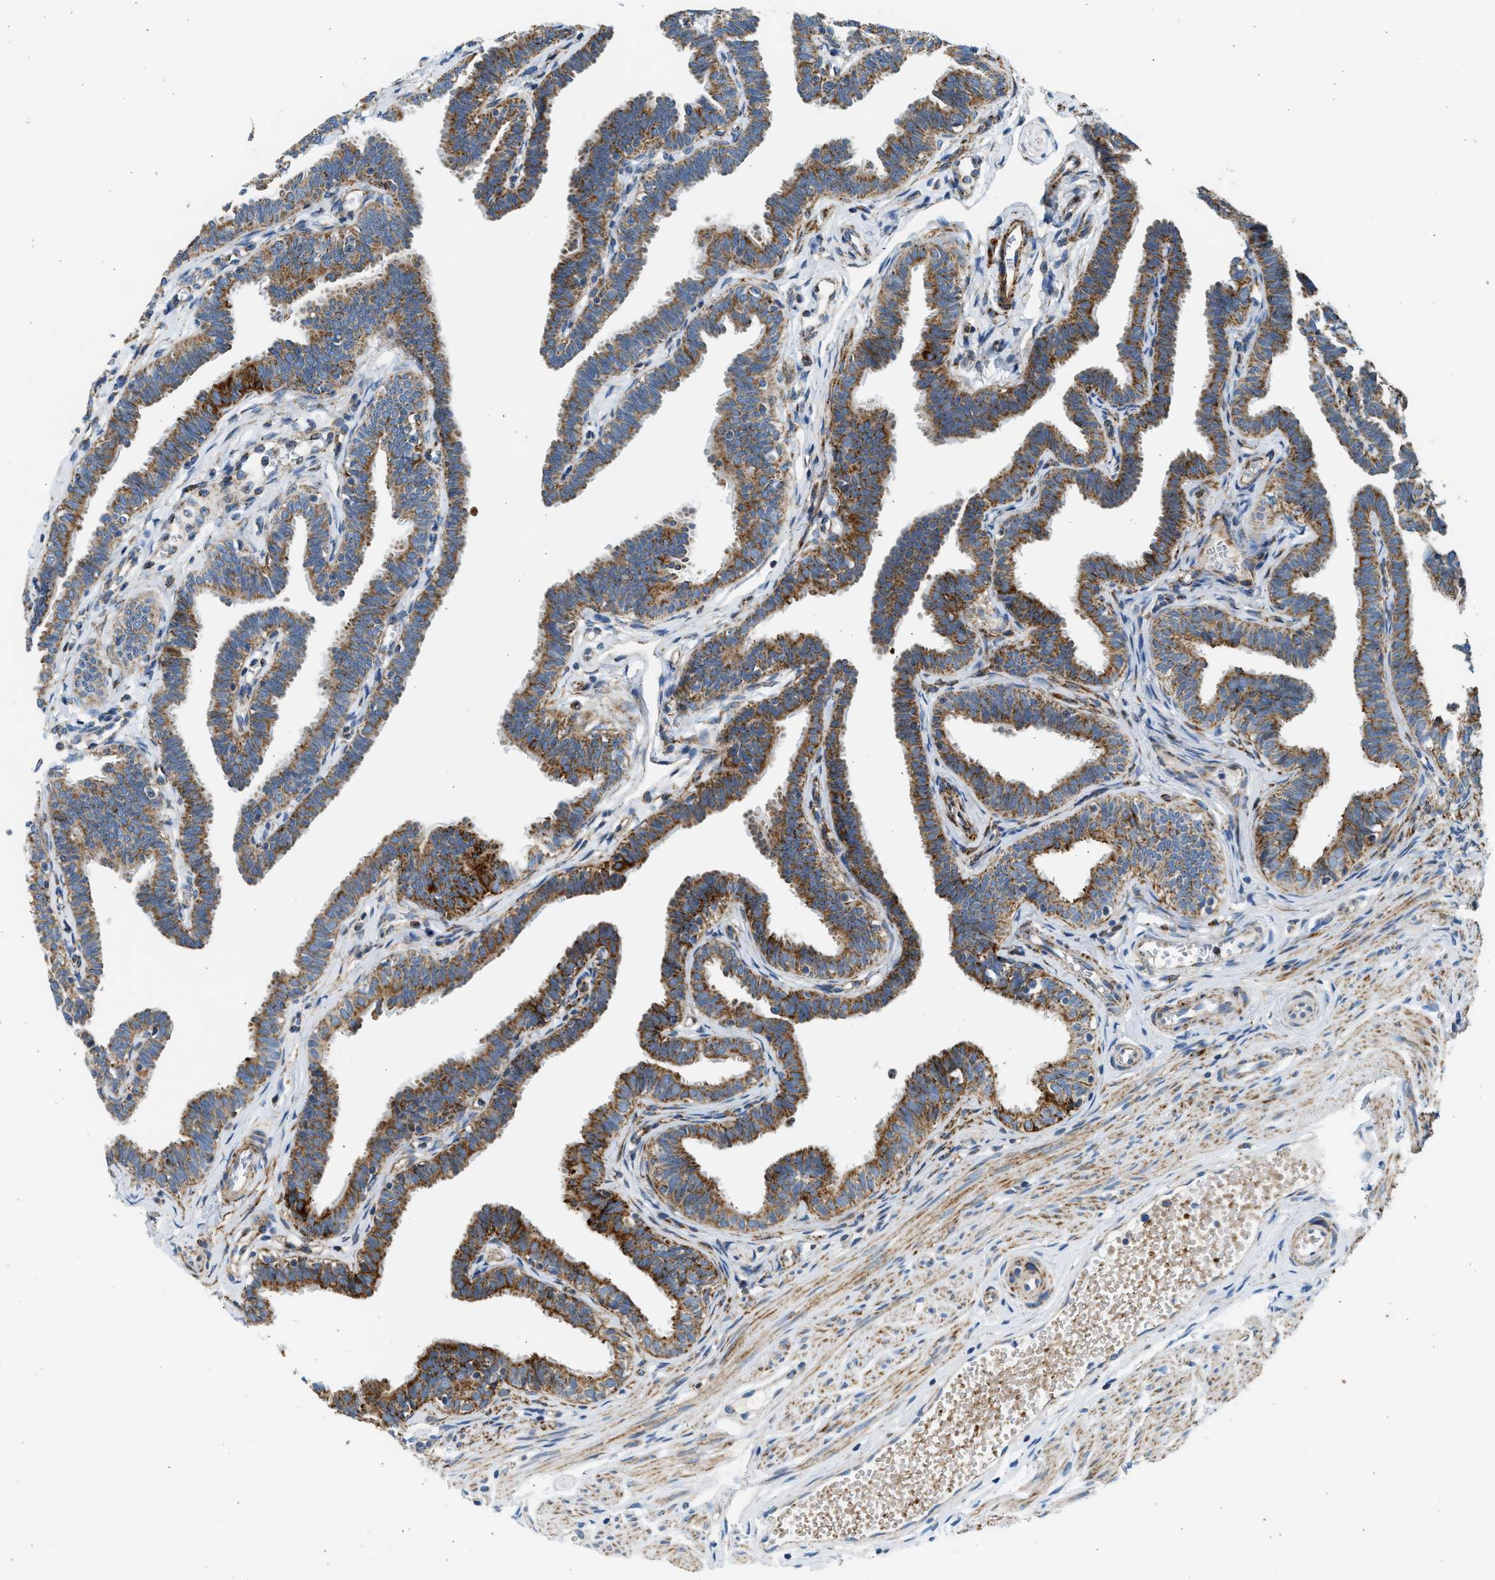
{"staining": {"intensity": "moderate", "quantity": "25%-75%", "location": "cytoplasmic/membranous"}, "tissue": "fallopian tube", "cell_type": "Glandular cells", "image_type": "normal", "snomed": [{"axis": "morphology", "description": "Normal tissue, NOS"}, {"axis": "topography", "description": "Fallopian tube"}, {"axis": "topography", "description": "Ovary"}], "caption": "Normal fallopian tube demonstrates moderate cytoplasmic/membranous staining in approximately 25%-75% of glandular cells (DAB = brown stain, brightfield microscopy at high magnification)..", "gene": "KCNMB3", "patient": {"sex": "female", "age": 23}}